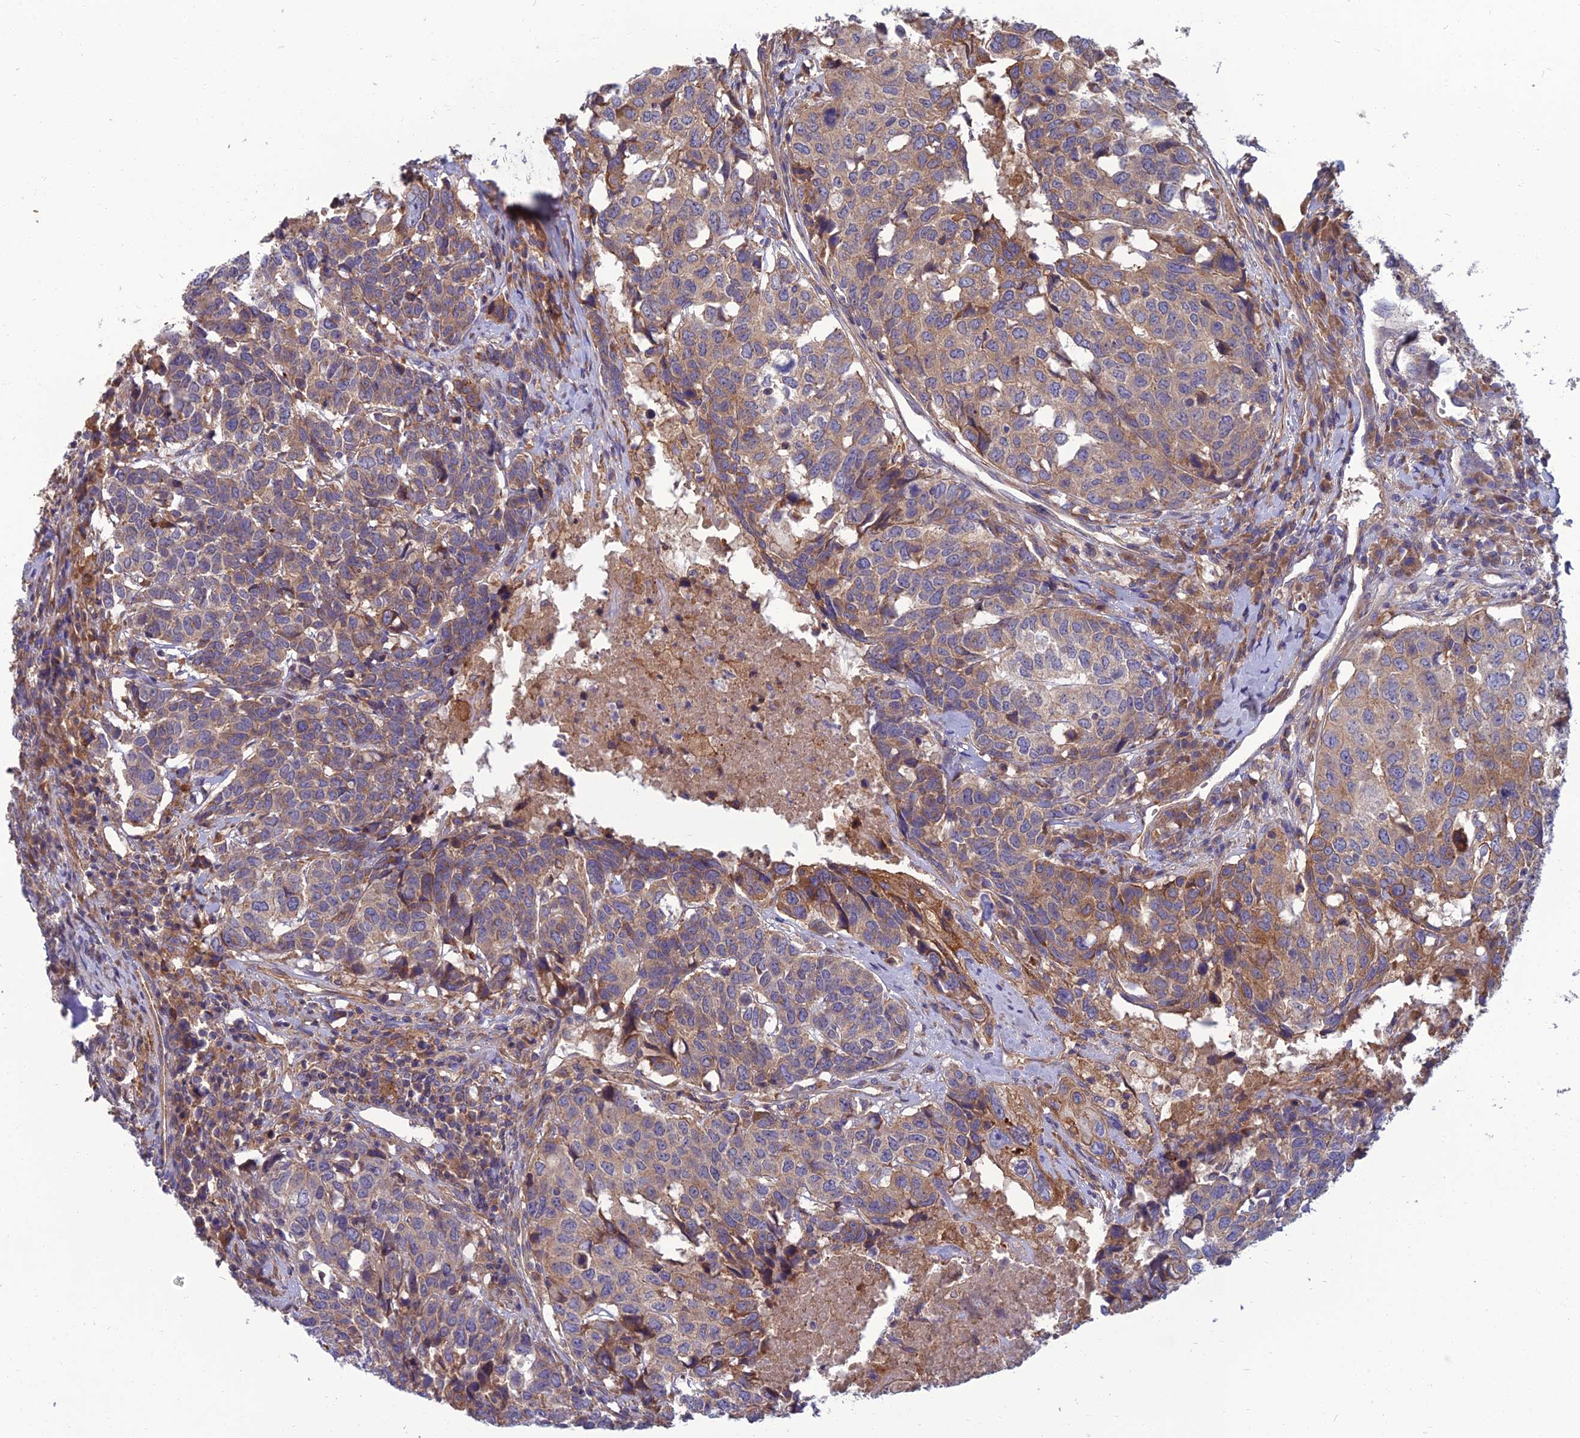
{"staining": {"intensity": "moderate", "quantity": "25%-75%", "location": "cytoplasmic/membranous"}, "tissue": "head and neck cancer", "cell_type": "Tumor cells", "image_type": "cancer", "snomed": [{"axis": "morphology", "description": "Squamous cell carcinoma, NOS"}, {"axis": "topography", "description": "Head-Neck"}], "caption": "Head and neck squamous cell carcinoma stained with a brown dye exhibits moderate cytoplasmic/membranous positive positivity in about 25%-75% of tumor cells.", "gene": "WDR24", "patient": {"sex": "male", "age": 66}}